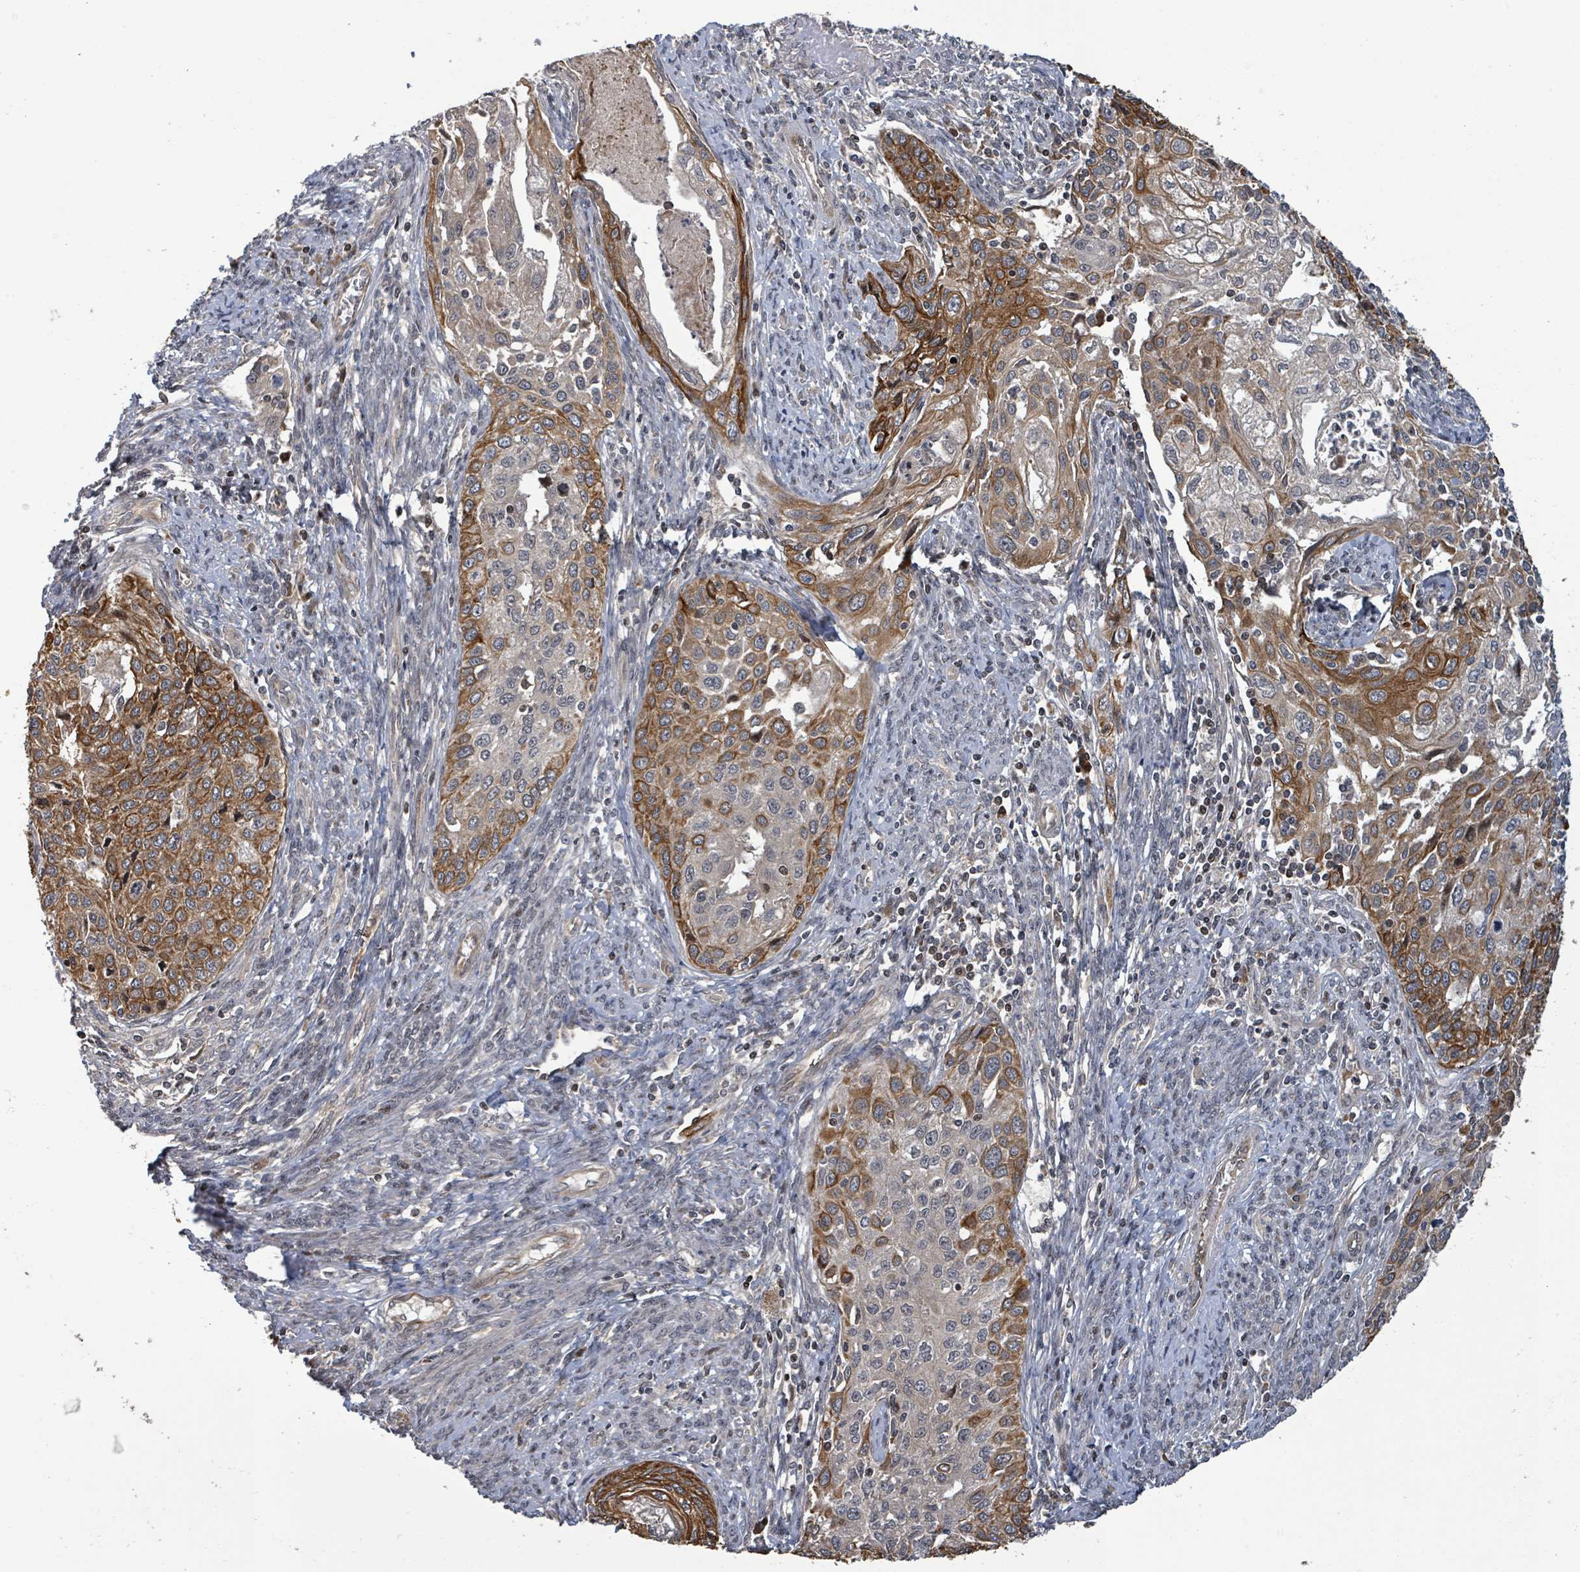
{"staining": {"intensity": "moderate", "quantity": "25%-75%", "location": "cytoplasmic/membranous"}, "tissue": "cervical cancer", "cell_type": "Tumor cells", "image_type": "cancer", "snomed": [{"axis": "morphology", "description": "Squamous cell carcinoma, NOS"}, {"axis": "topography", "description": "Cervix"}], "caption": "Protein expression analysis of cervical squamous cell carcinoma reveals moderate cytoplasmic/membranous expression in approximately 25%-75% of tumor cells. Nuclei are stained in blue.", "gene": "ITGA11", "patient": {"sex": "female", "age": 67}}